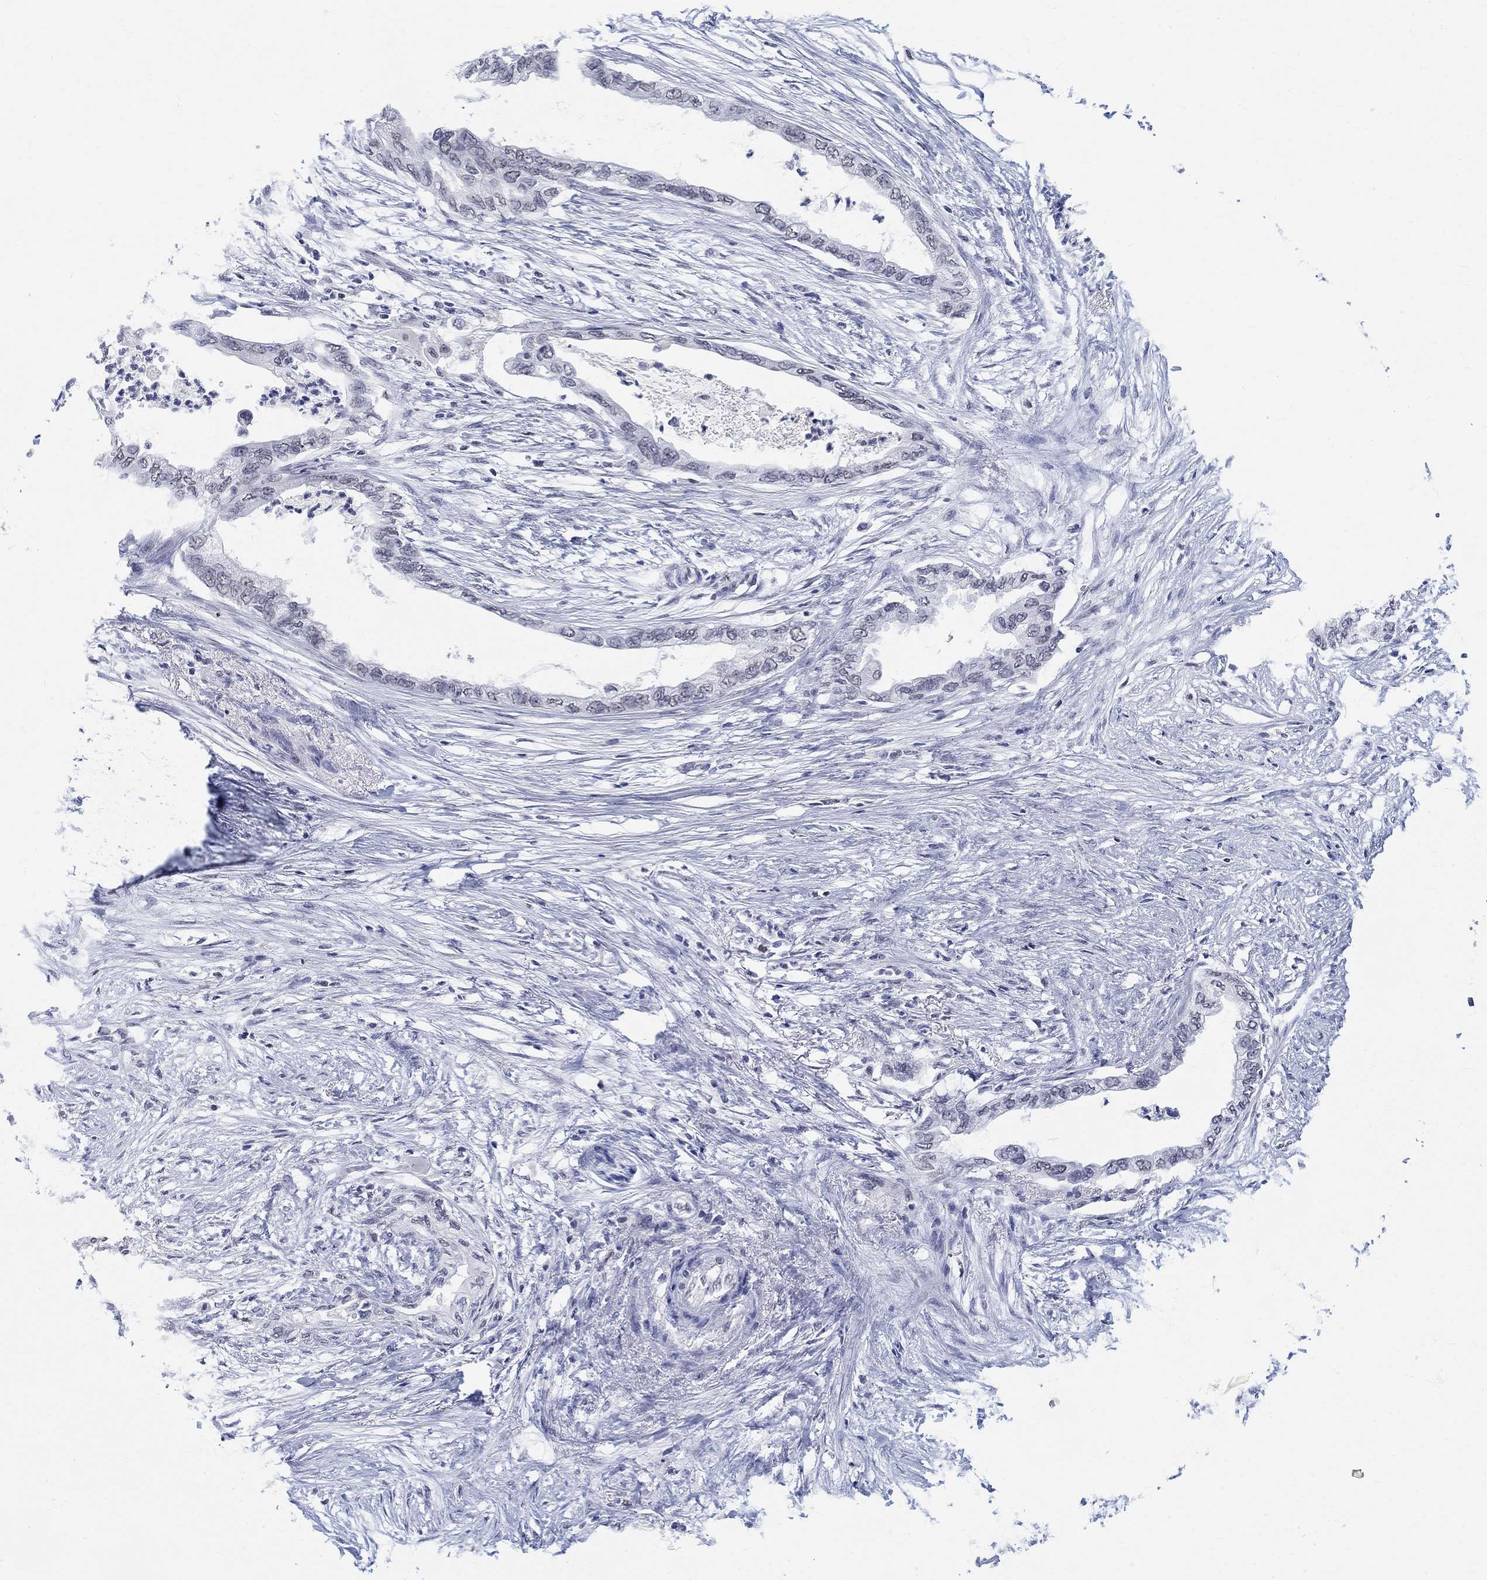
{"staining": {"intensity": "negative", "quantity": "none", "location": "none"}, "tissue": "pancreatic cancer", "cell_type": "Tumor cells", "image_type": "cancer", "snomed": [{"axis": "morphology", "description": "Normal tissue, NOS"}, {"axis": "morphology", "description": "Adenocarcinoma, NOS"}, {"axis": "topography", "description": "Pancreas"}, {"axis": "topography", "description": "Duodenum"}], "caption": "Immunohistochemistry of adenocarcinoma (pancreatic) reveals no positivity in tumor cells.", "gene": "ANKS1B", "patient": {"sex": "female", "age": 60}}